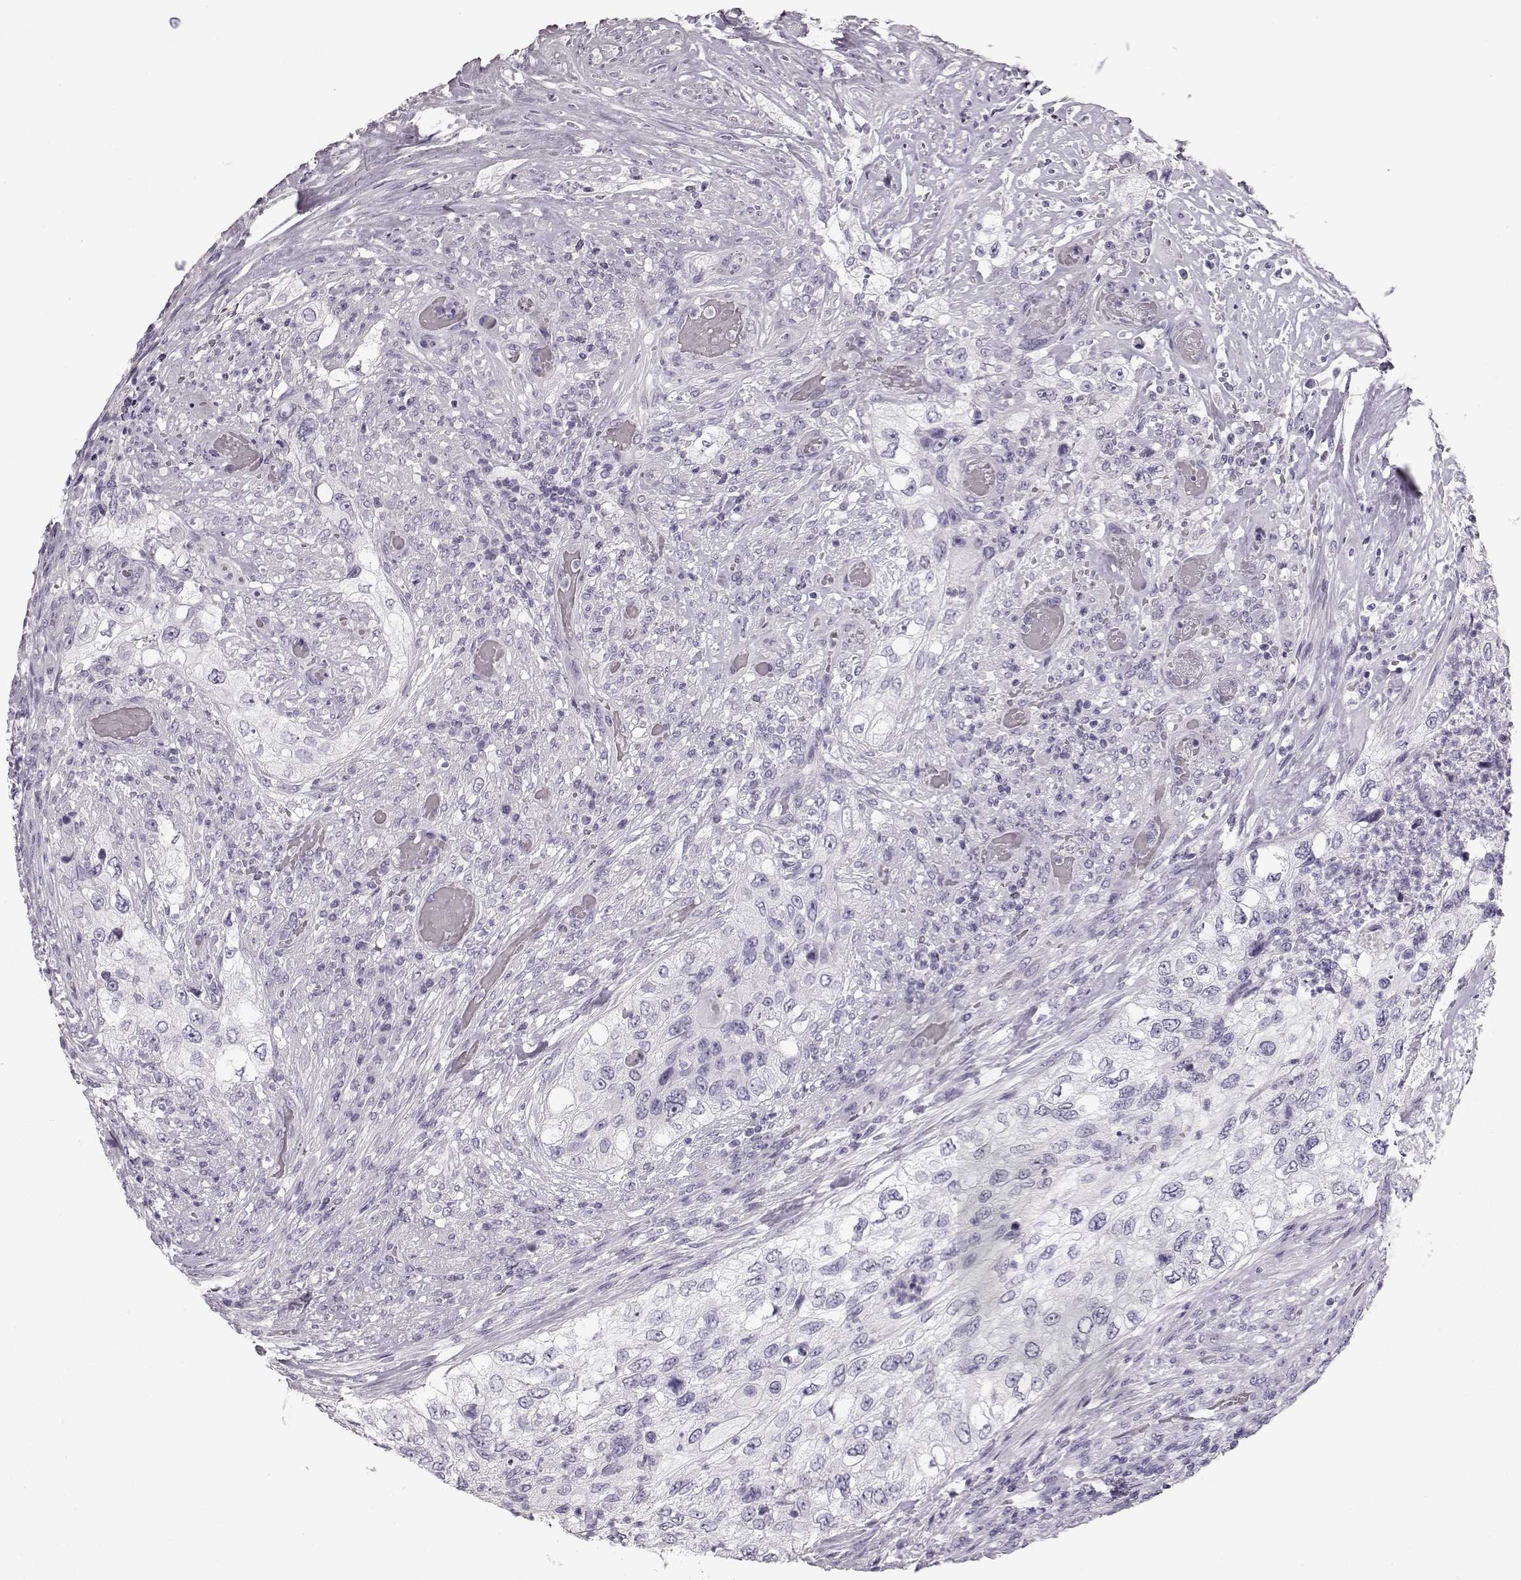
{"staining": {"intensity": "negative", "quantity": "none", "location": "none"}, "tissue": "urothelial cancer", "cell_type": "Tumor cells", "image_type": "cancer", "snomed": [{"axis": "morphology", "description": "Urothelial carcinoma, High grade"}, {"axis": "topography", "description": "Urinary bladder"}], "caption": "This is a image of IHC staining of urothelial cancer, which shows no staining in tumor cells. (Stains: DAB immunohistochemistry with hematoxylin counter stain, Microscopy: brightfield microscopy at high magnification).", "gene": "BFSP2", "patient": {"sex": "female", "age": 60}}